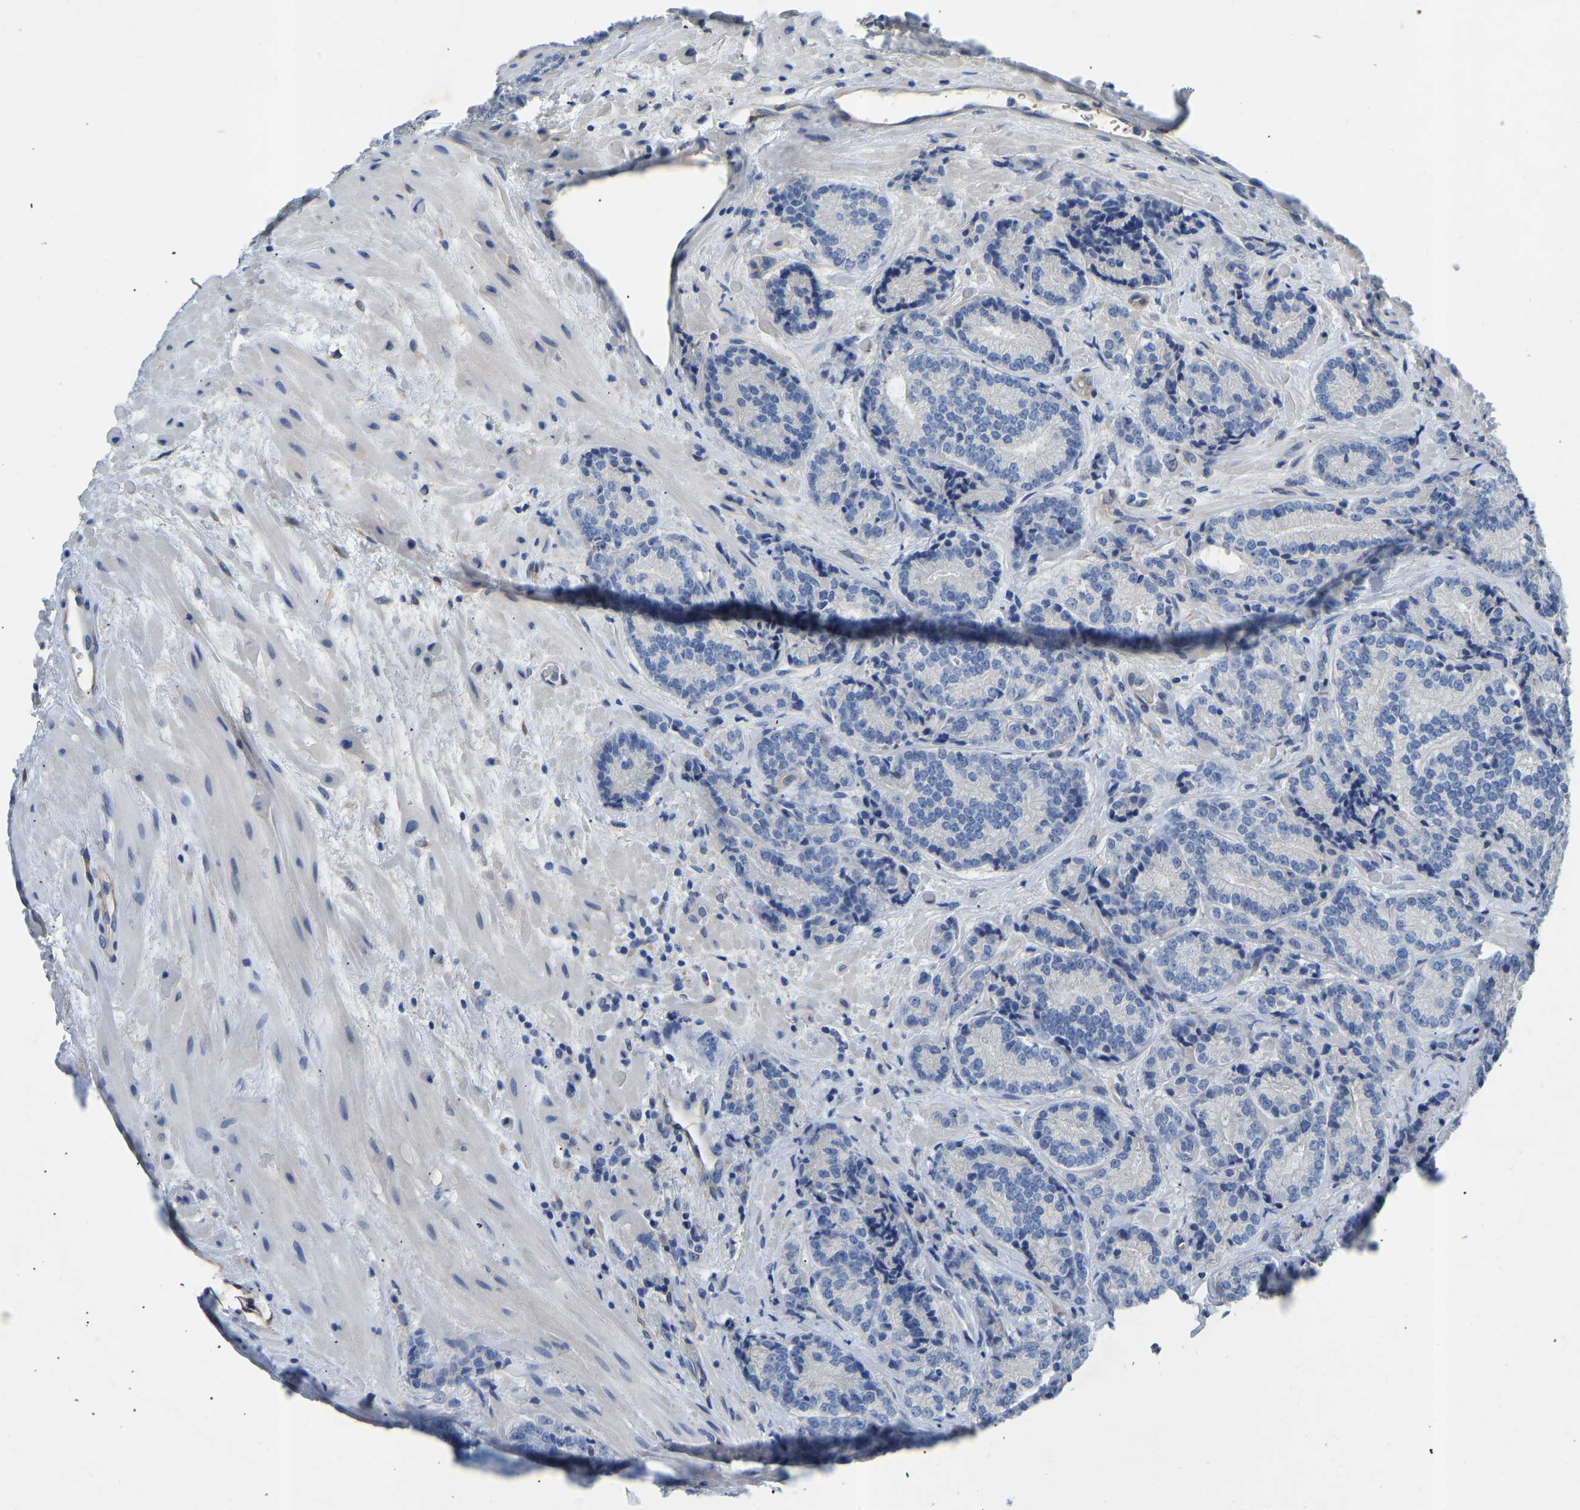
{"staining": {"intensity": "negative", "quantity": "none", "location": "none"}, "tissue": "prostate cancer", "cell_type": "Tumor cells", "image_type": "cancer", "snomed": [{"axis": "morphology", "description": "Adenocarcinoma, High grade"}, {"axis": "topography", "description": "Prostate"}], "caption": "Protein analysis of prostate cancer reveals no significant positivity in tumor cells.", "gene": "RBP1", "patient": {"sex": "male", "age": 61}}